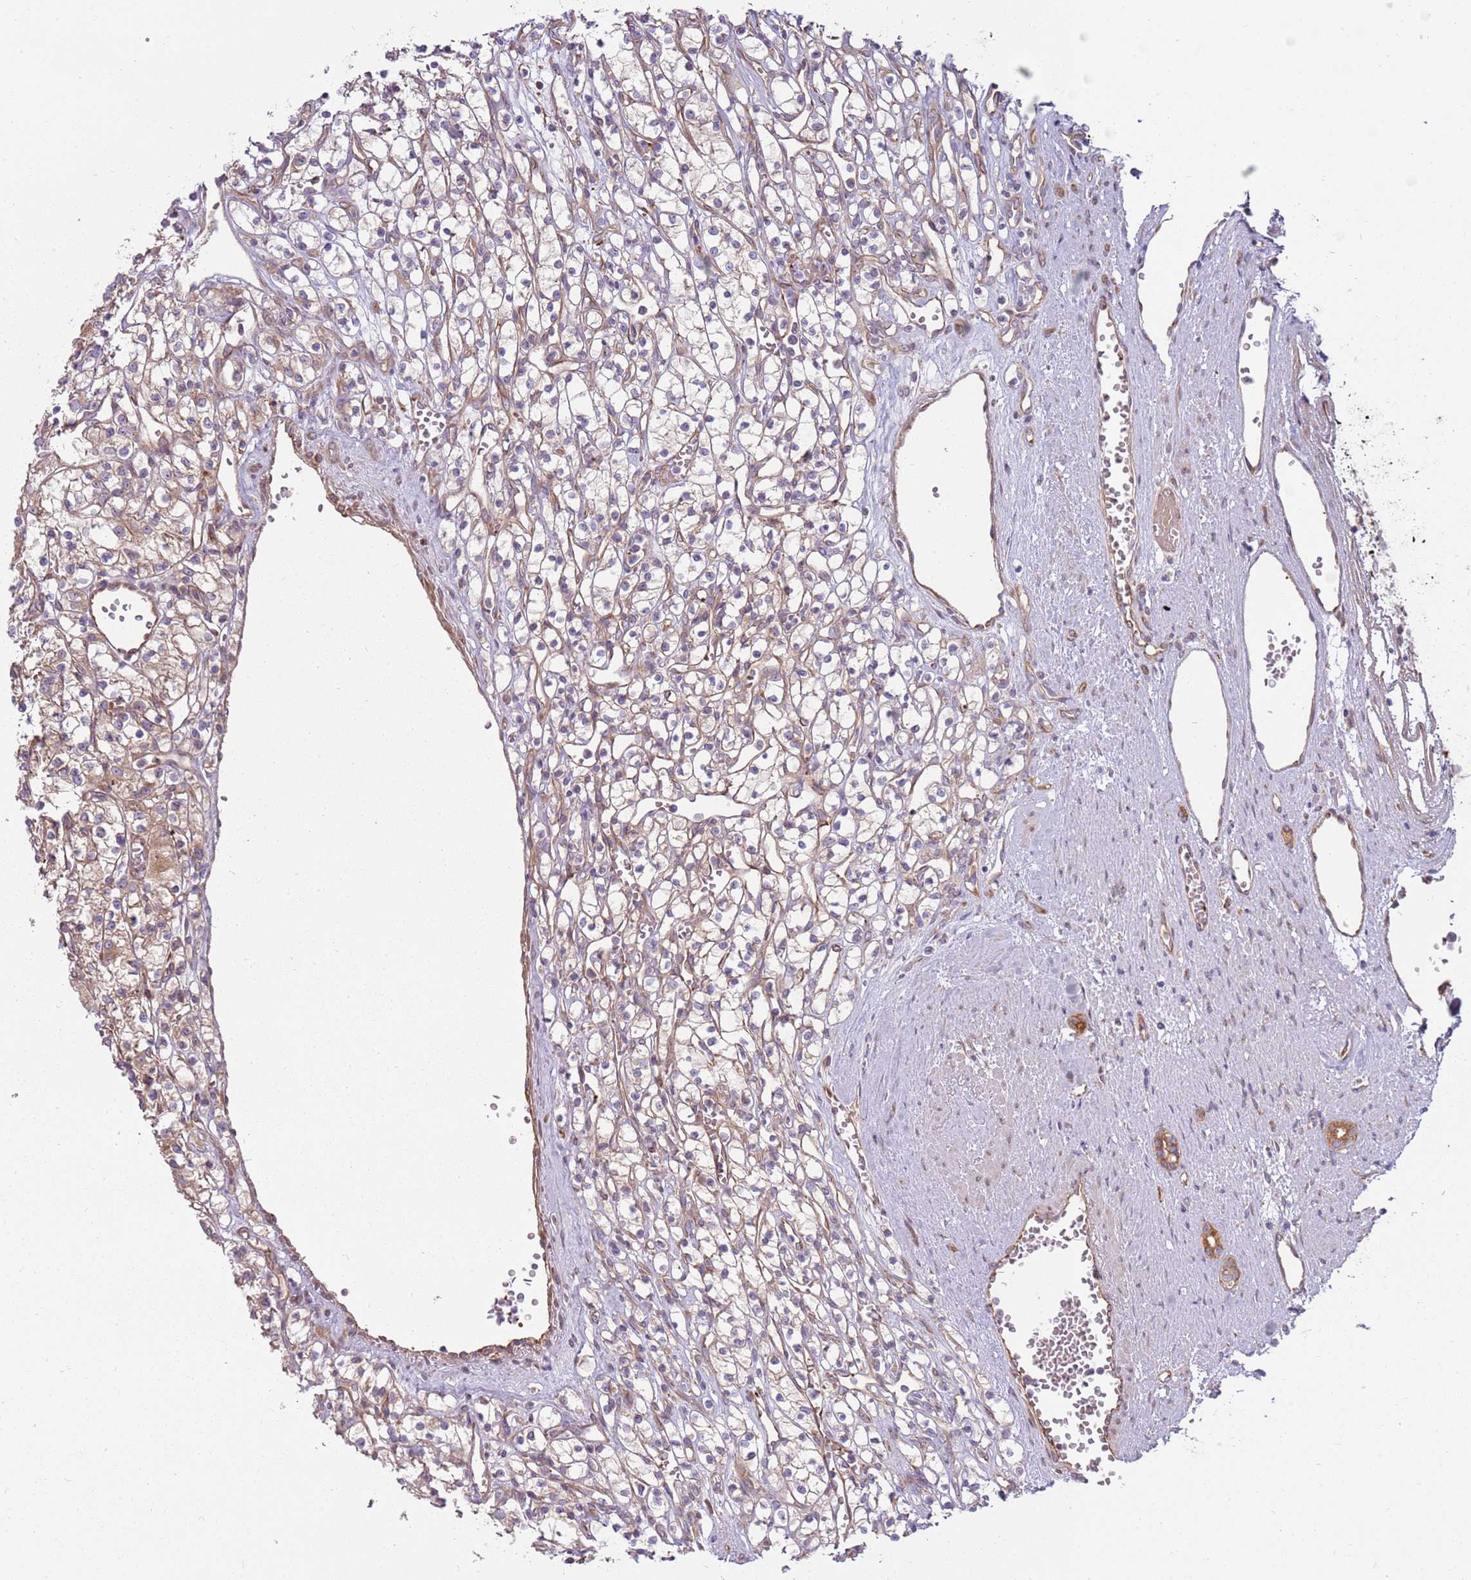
{"staining": {"intensity": "weak", "quantity": ">75%", "location": "cytoplasmic/membranous"}, "tissue": "renal cancer", "cell_type": "Tumor cells", "image_type": "cancer", "snomed": [{"axis": "morphology", "description": "Adenocarcinoma, NOS"}, {"axis": "topography", "description": "Kidney"}], "caption": "IHC micrograph of human renal cancer (adenocarcinoma) stained for a protein (brown), which demonstrates low levels of weak cytoplasmic/membranous expression in about >75% of tumor cells.", "gene": "EMC1", "patient": {"sex": "female", "age": 59}}